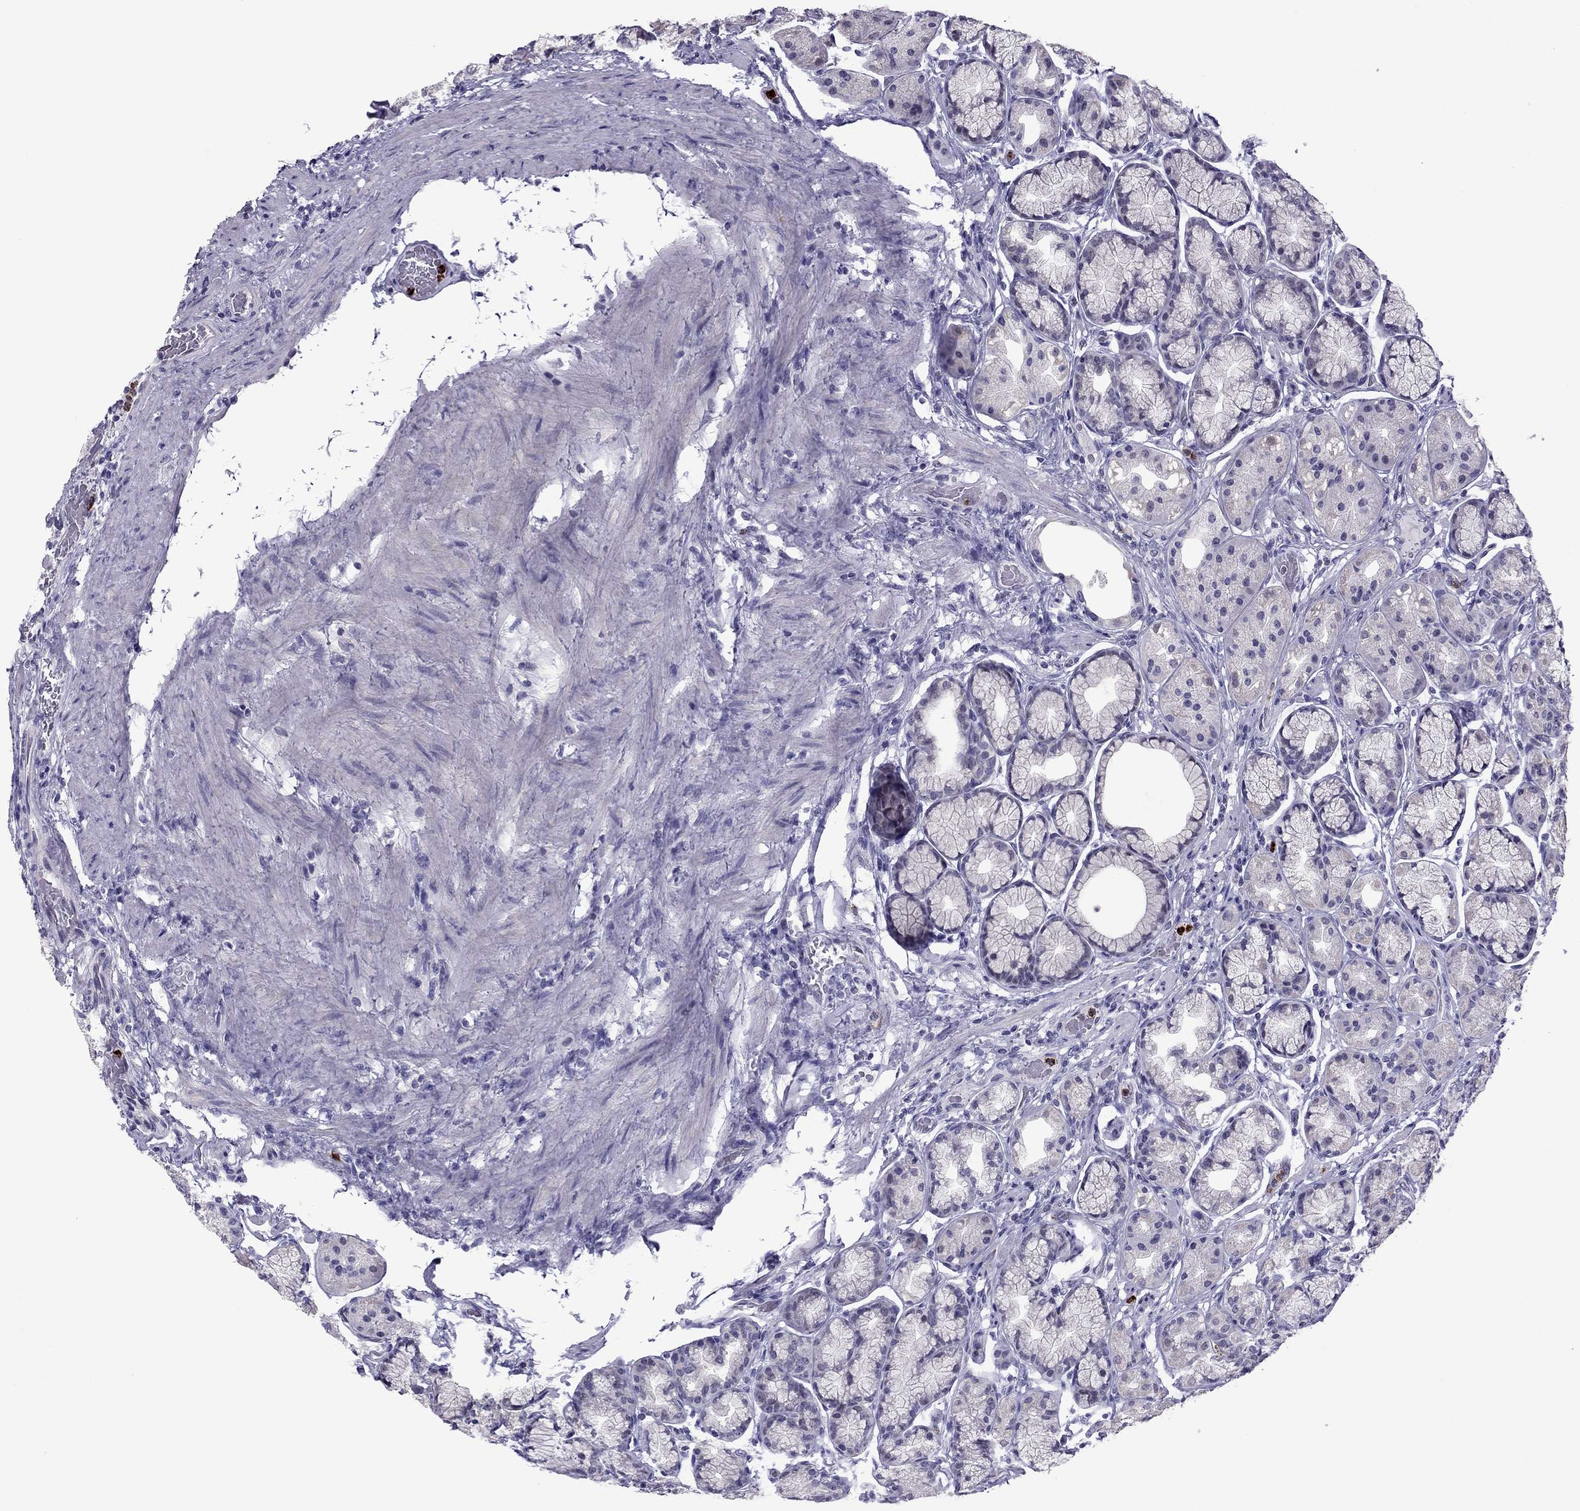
{"staining": {"intensity": "negative", "quantity": "none", "location": "none"}, "tissue": "stomach", "cell_type": "Glandular cells", "image_type": "normal", "snomed": [{"axis": "morphology", "description": "Normal tissue, NOS"}, {"axis": "morphology", "description": "Adenocarcinoma, NOS"}, {"axis": "morphology", "description": "Adenocarcinoma, High grade"}, {"axis": "topography", "description": "Stomach, upper"}, {"axis": "topography", "description": "Stomach"}], "caption": "The micrograph displays no significant staining in glandular cells of stomach.", "gene": "CCL27", "patient": {"sex": "female", "age": 65}}